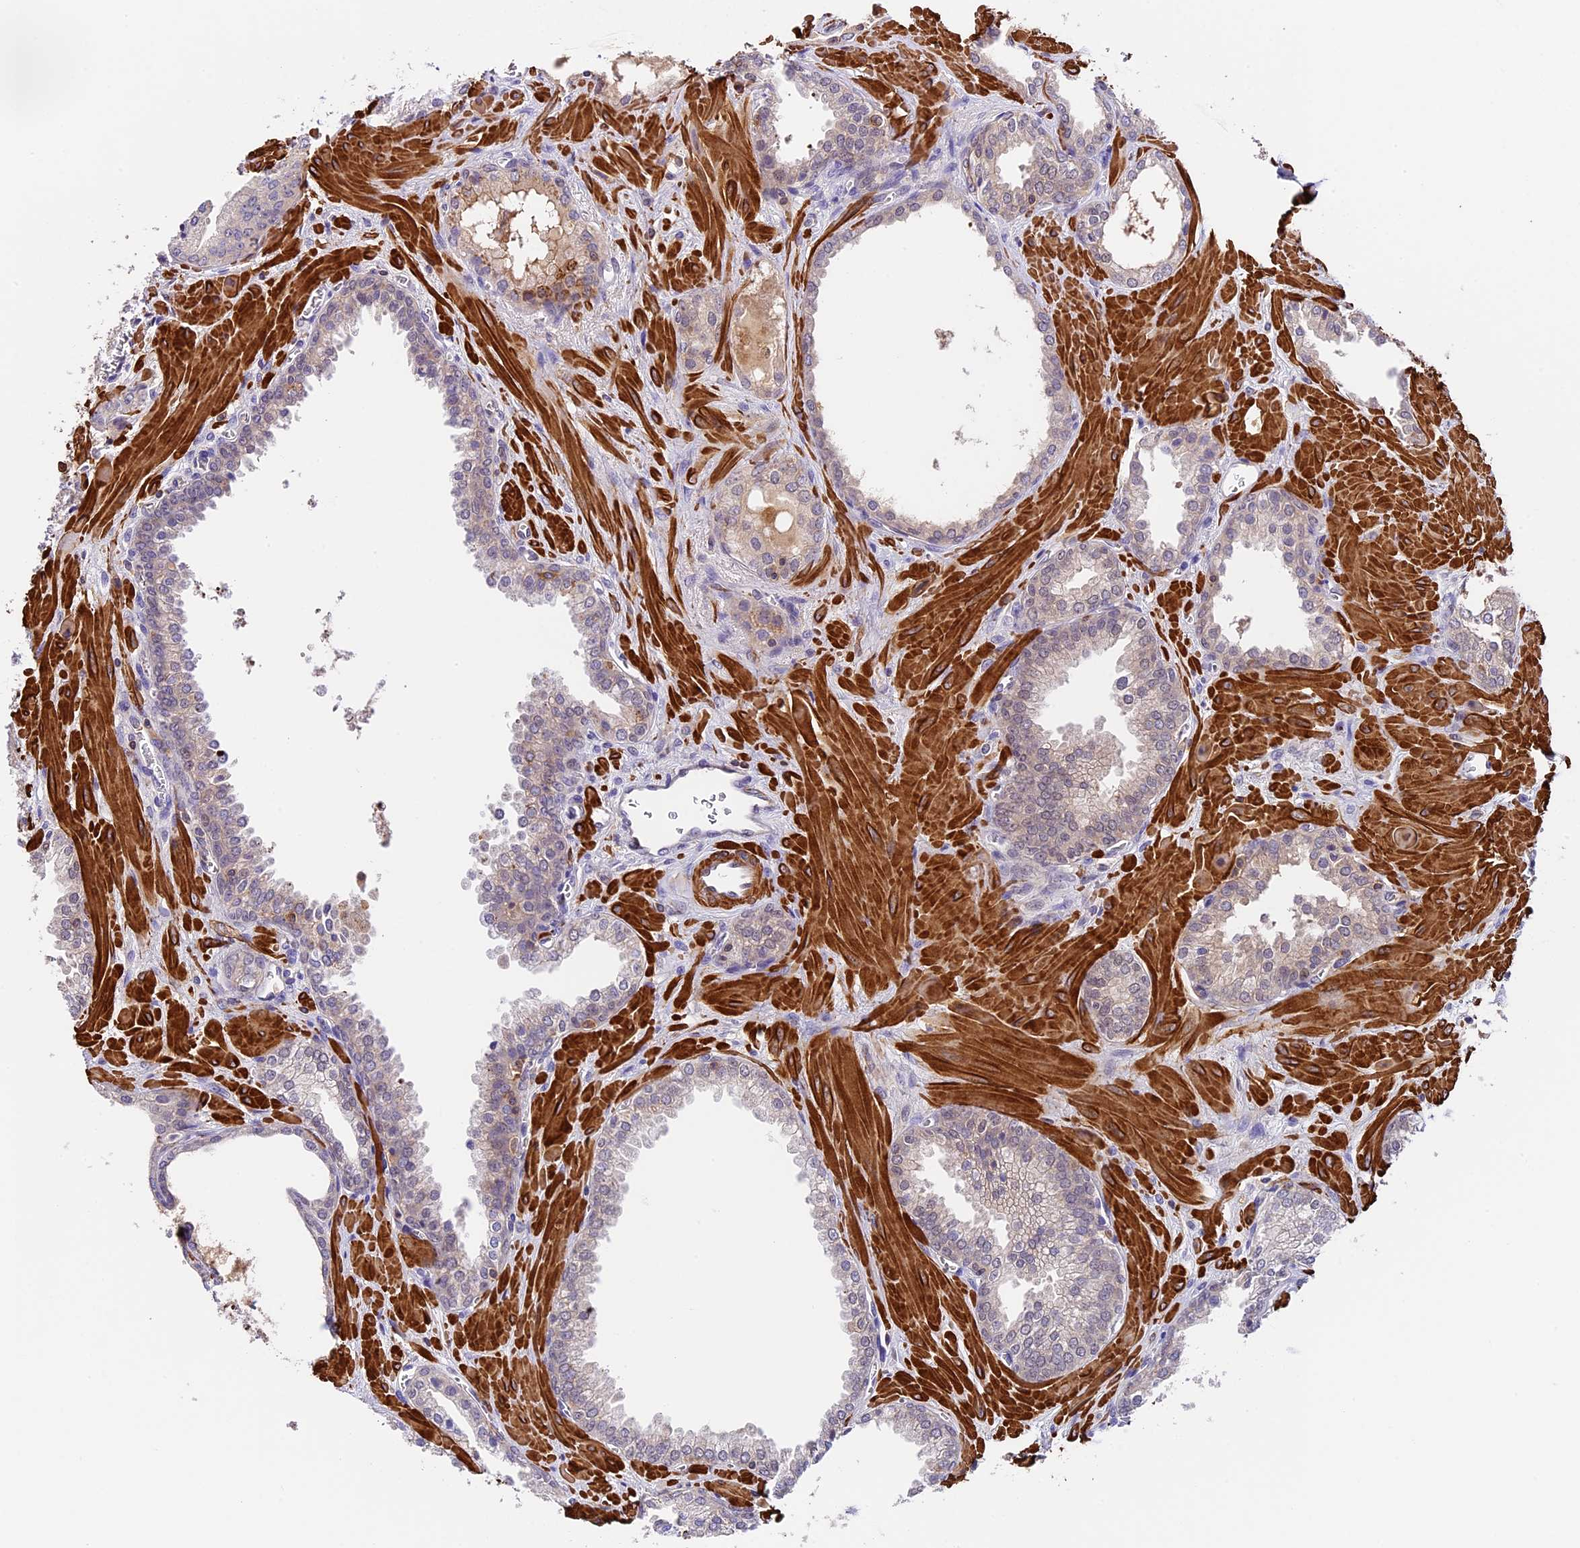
{"staining": {"intensity": "weak", "quantity": "<25%", "location": "cytoplasmic/membranous"}, "tissue": "prostate cancer", "cell_type": "Tumor cells", "image_type": "cancer", "snomed": [{"axis": "morphology", "description": "Adenocarcinoma, Low grade"}, {"axis": "topography", "description": "Prostate"}], "caption": "The immunohistochemistry image has no significant staining in tumor cells of prostate cancer tissue. The staining was performed using DAB to visualize the protein expression in brown, while the nuclei were stained in blue with hematoxylin (Magnification: 20x).", "gene": "TBC1D1", "patient": {"sex": "male", "age": 67}}